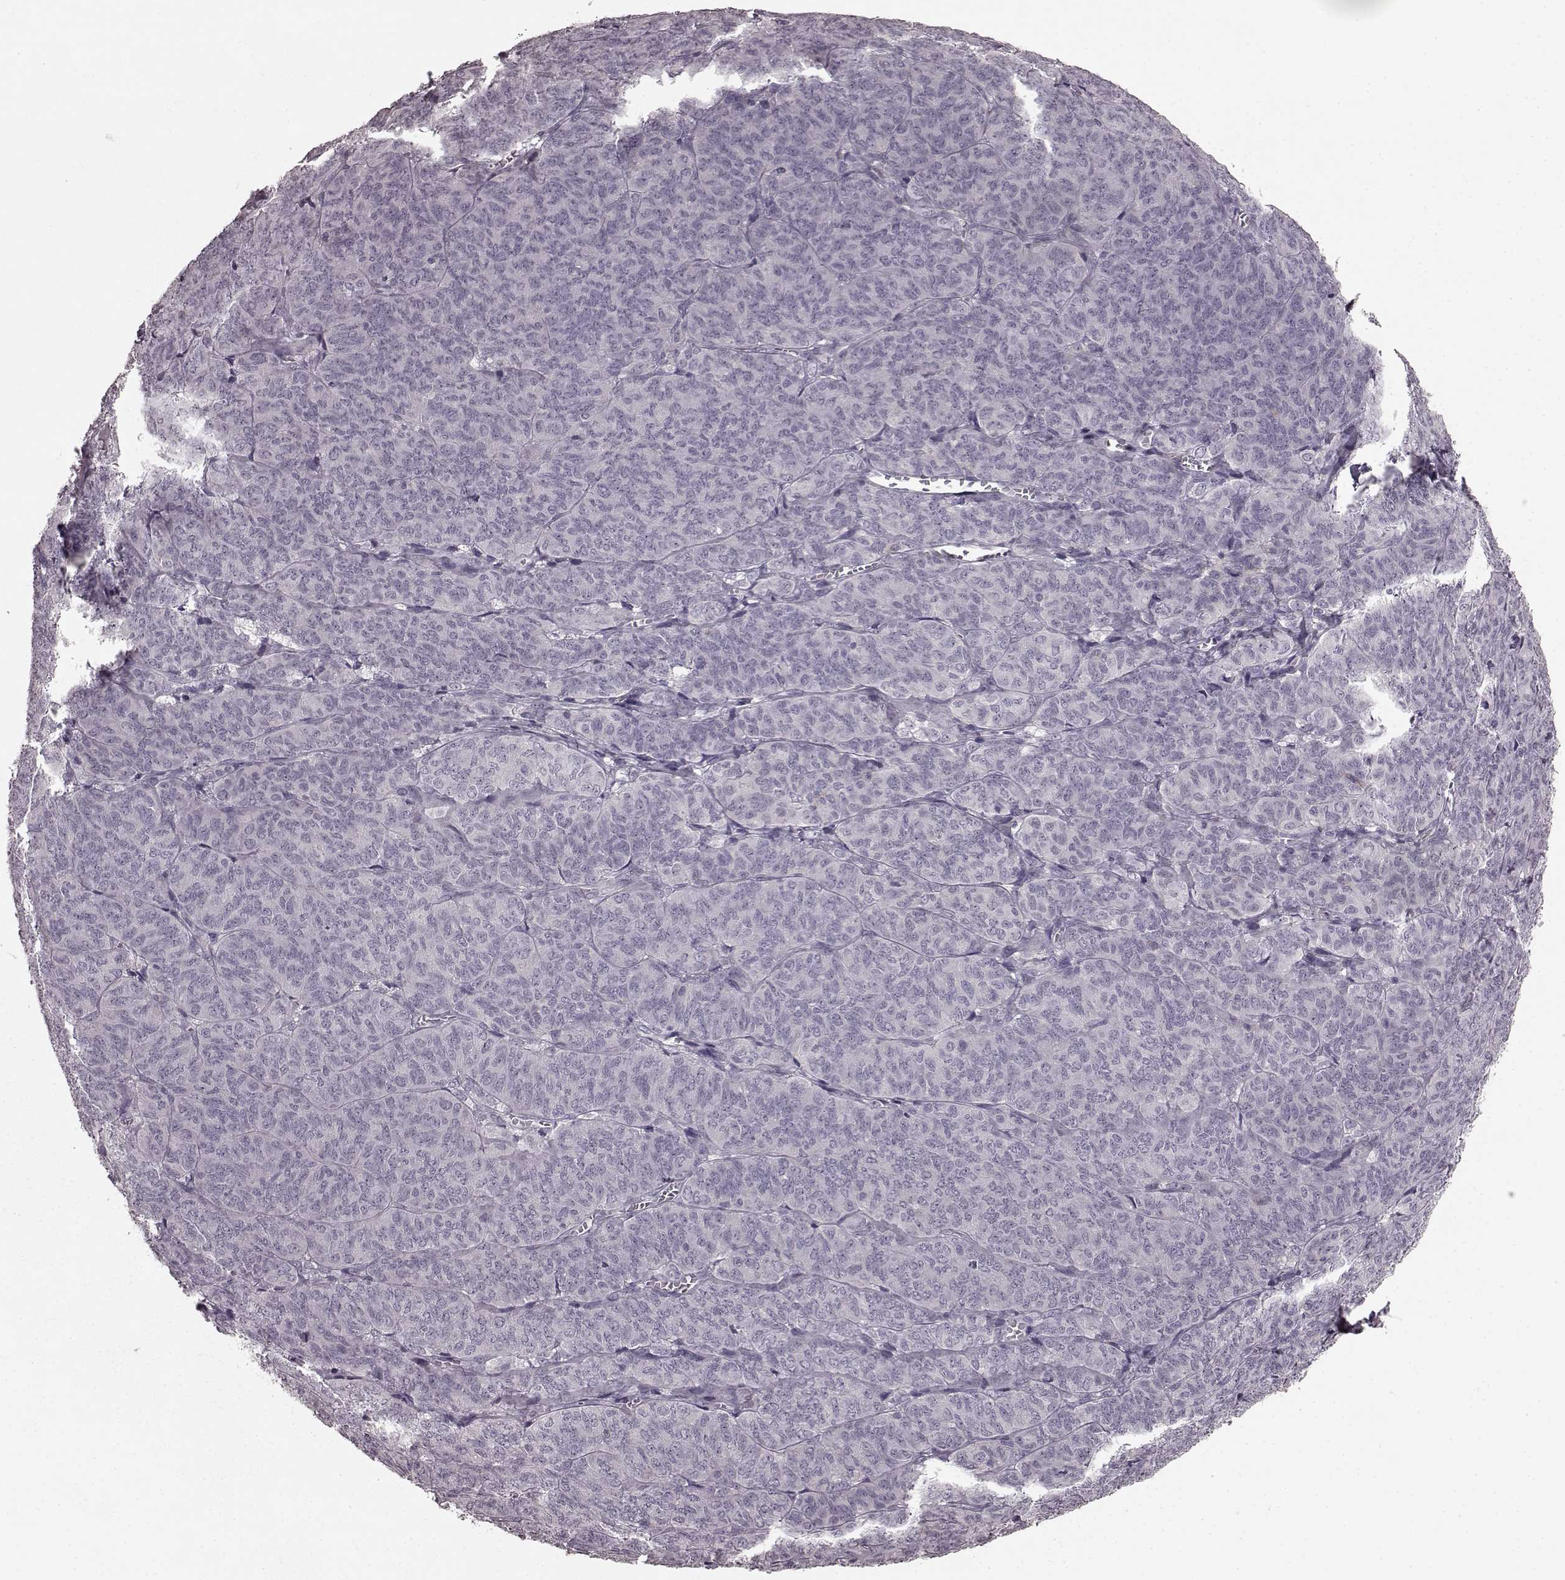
{"staining": {"intensity": "negative", "quantity": "none", "location": "none"}, "tissue": "ovarian cancer", "cell_type": "Tumor cells", "image_type": "cancer", "snomed": [{"axis": "morphology", "description": "Carcinoma, endometroid"}, {"axis": "topography", "description": "Ovary"}], "caption": "The image reveals no staining of tumor cells in ovarian endometroid carcinoma.", "gene": "CD28", "patient": {"sex": "female", "age": 80}}